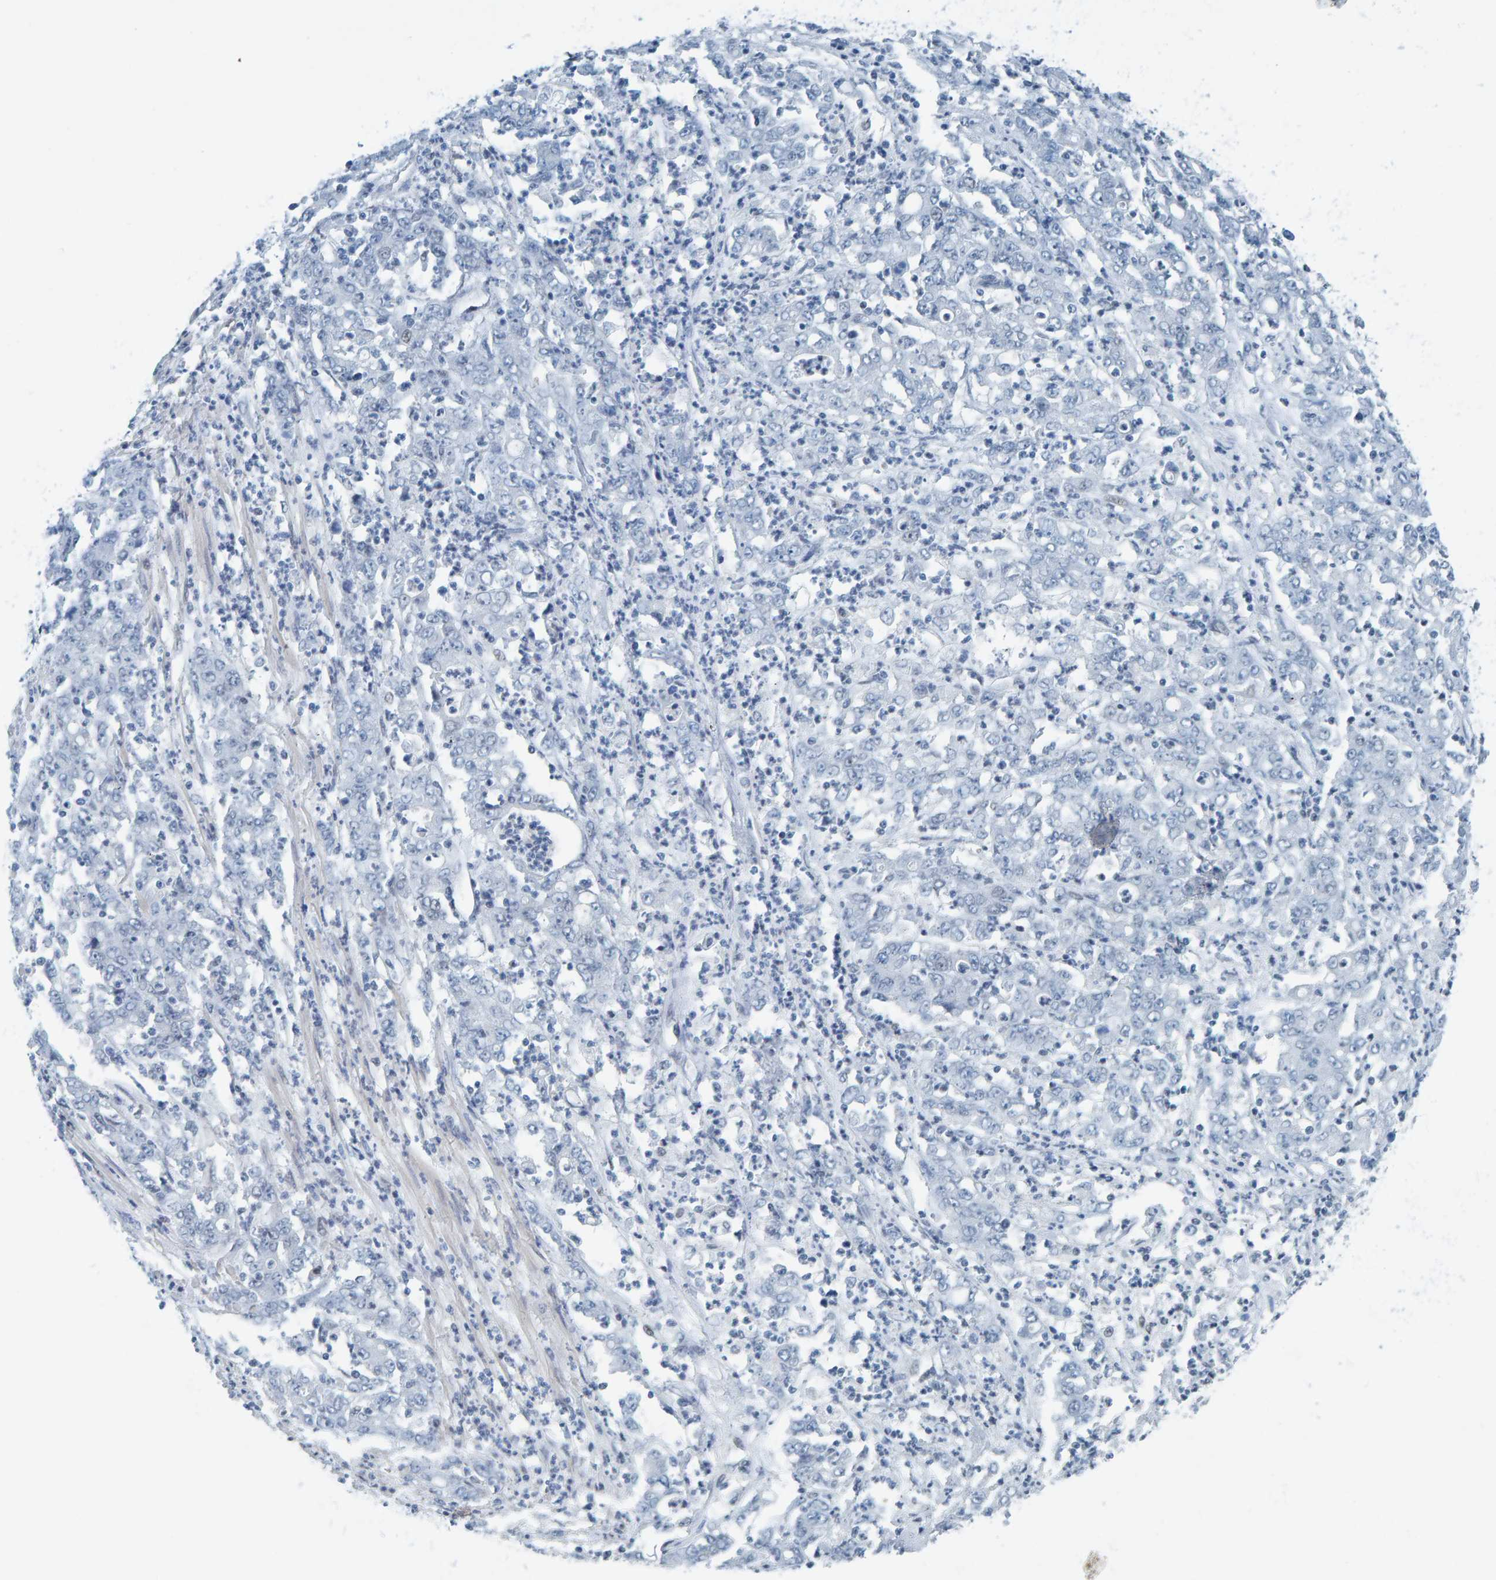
{"staining": {"intensity": "negative", "quantity": "none", "location": "none"}, "tissue": "stomach cancer", "cell_type": "Tumor cells", "image_type": "cancer", "snomed": [{"axis": "morphology", "description": "Adenocarcinoma, NOS"}, {"axis": "topography", "description": "Stomach, lower"}], "caption": "This image is of stomach cancer stained with immunohistochemistry (IHC) to label a protein in brown with the nuclei are counter-stained blue. There is no expression in tumor cells.", "gene": "CNP", "patient": {"sex": "female", "age": 71}}